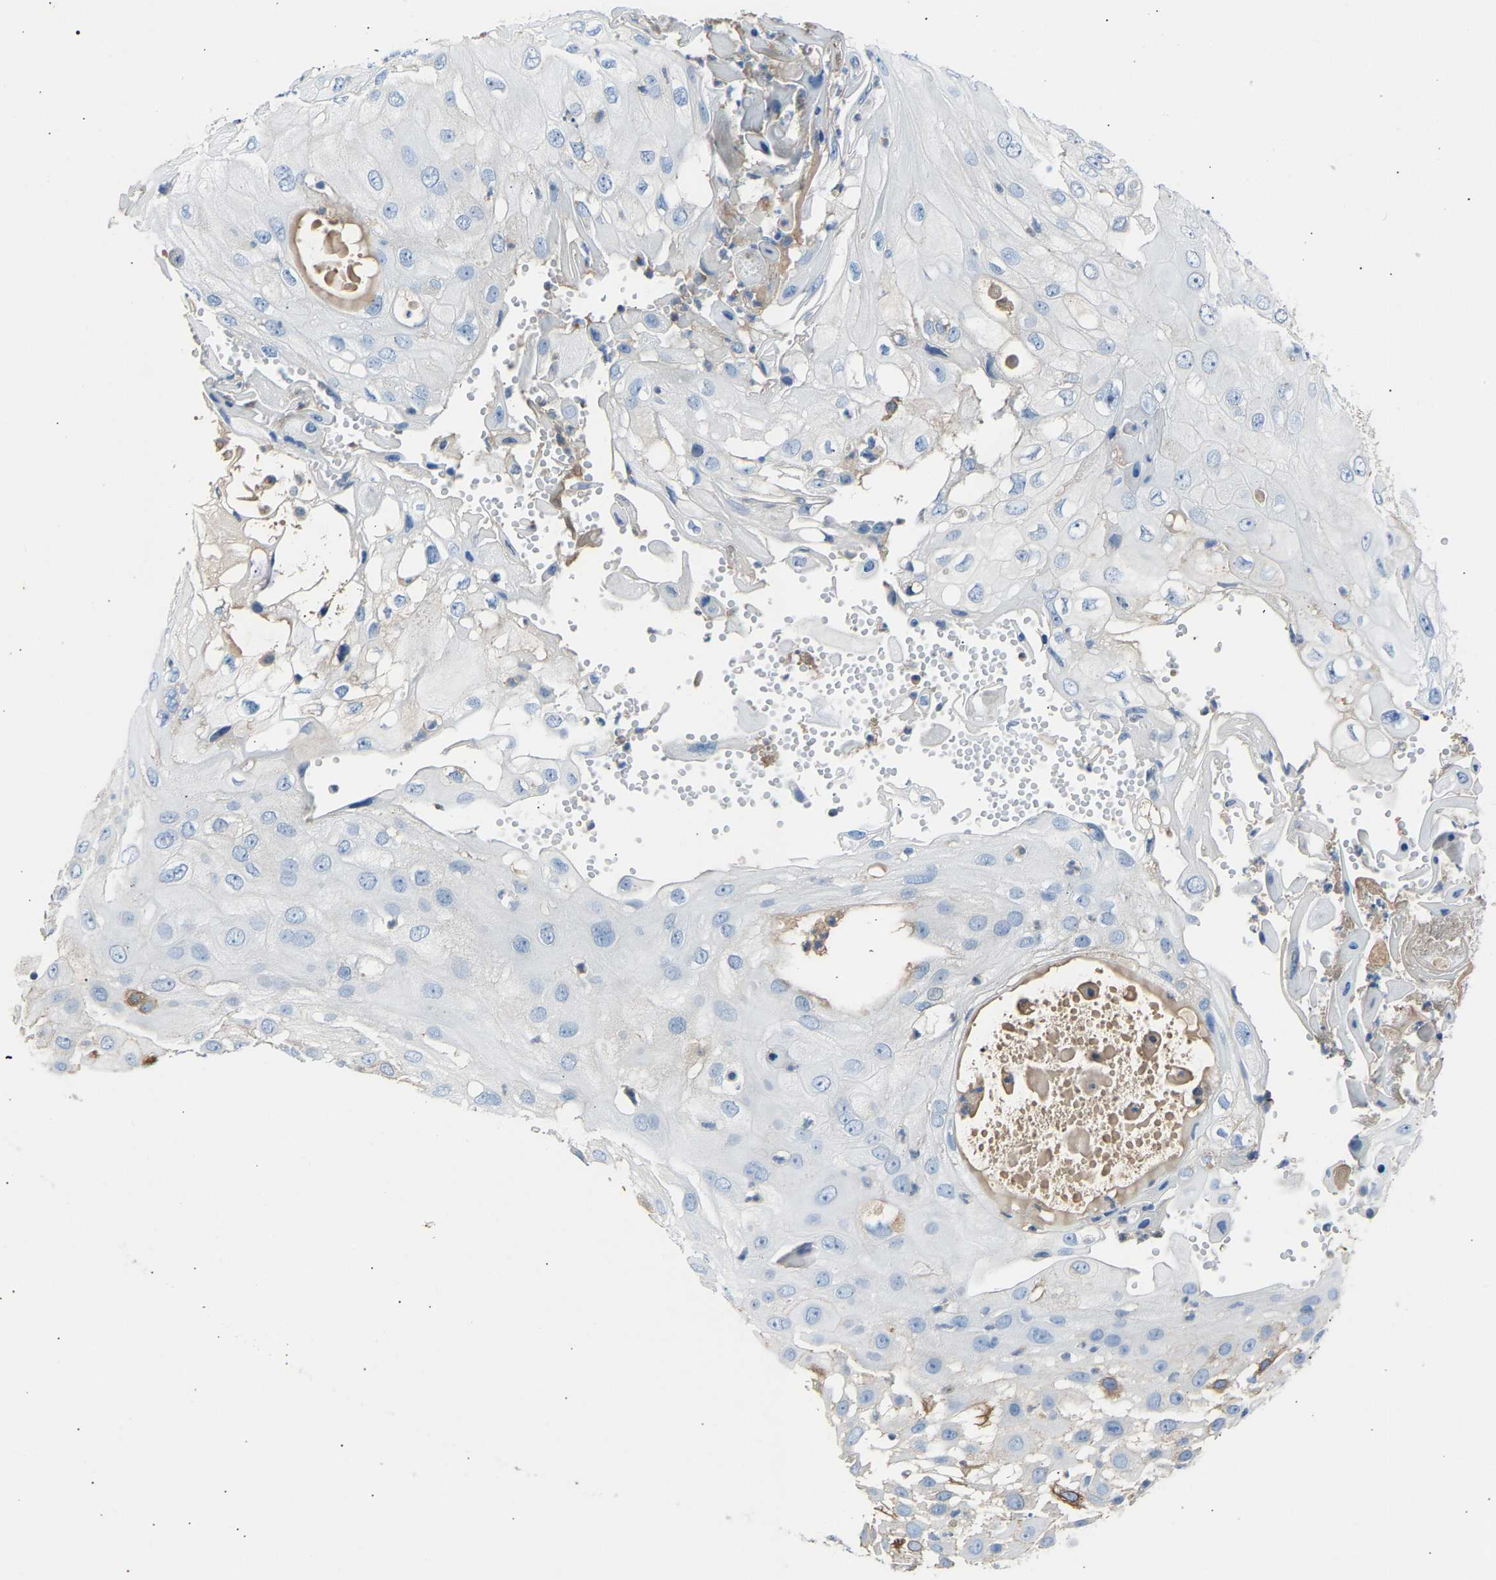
{"staining": {"intensity": "negative", "quantity": "none", "location": "none"}, "tissue": "skin cancer", "cell_type": "Tumor cells", "image_type": "cancer", "snomed": [{"axis": "morphology", "description": "Squamous cell carcinoma, NOS"}, {"axis": "topography", "description": "Skin"}], "caption": "DAB immunohistochemical staining of skin squamous cell carcinoma displays no significant positivity in tumor cells.", "gene": "CYREN", "patient": {"sex": "female", "age": 44}}